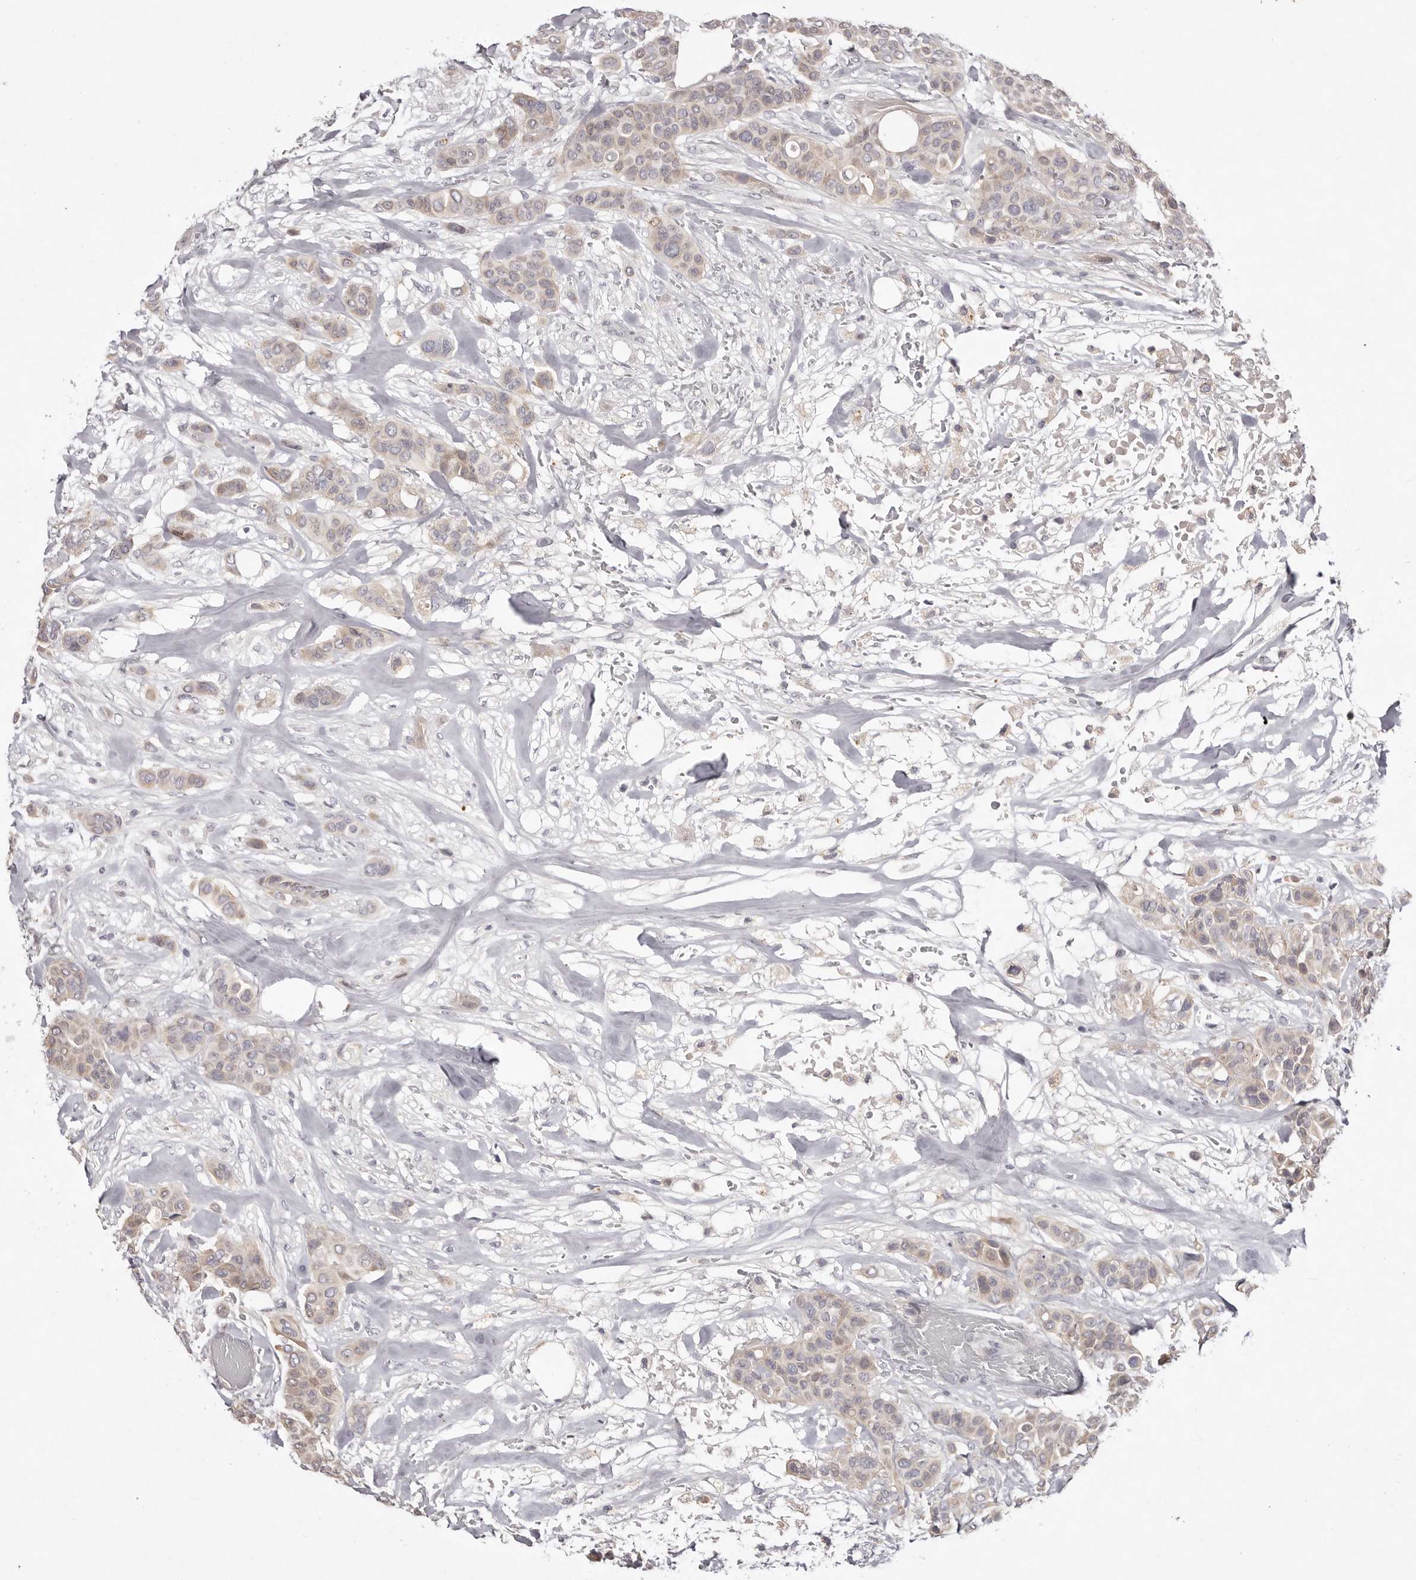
{"staining": {"intensity": "weak", "quantity": "25%-75%", "location": "cytoplasmic/membranous"}, "tissue": "breast cancer", "cell_type": "Tumor cells", "image_type": "cancer", "snomed": [{"axis": "morphology", "description": "Lobular carcinoma"}, {"axis": "topography", "description": "Breast"}], "caption": "Immunohistochemical staining of breast cancer (lobular carcinoma) shows low levels of weak cytoplasmic/membranous expression in approximately 25%-75% of tumor cells.", "gene": "GARNL3", "patient": {"sex": "female", "age": 51}}